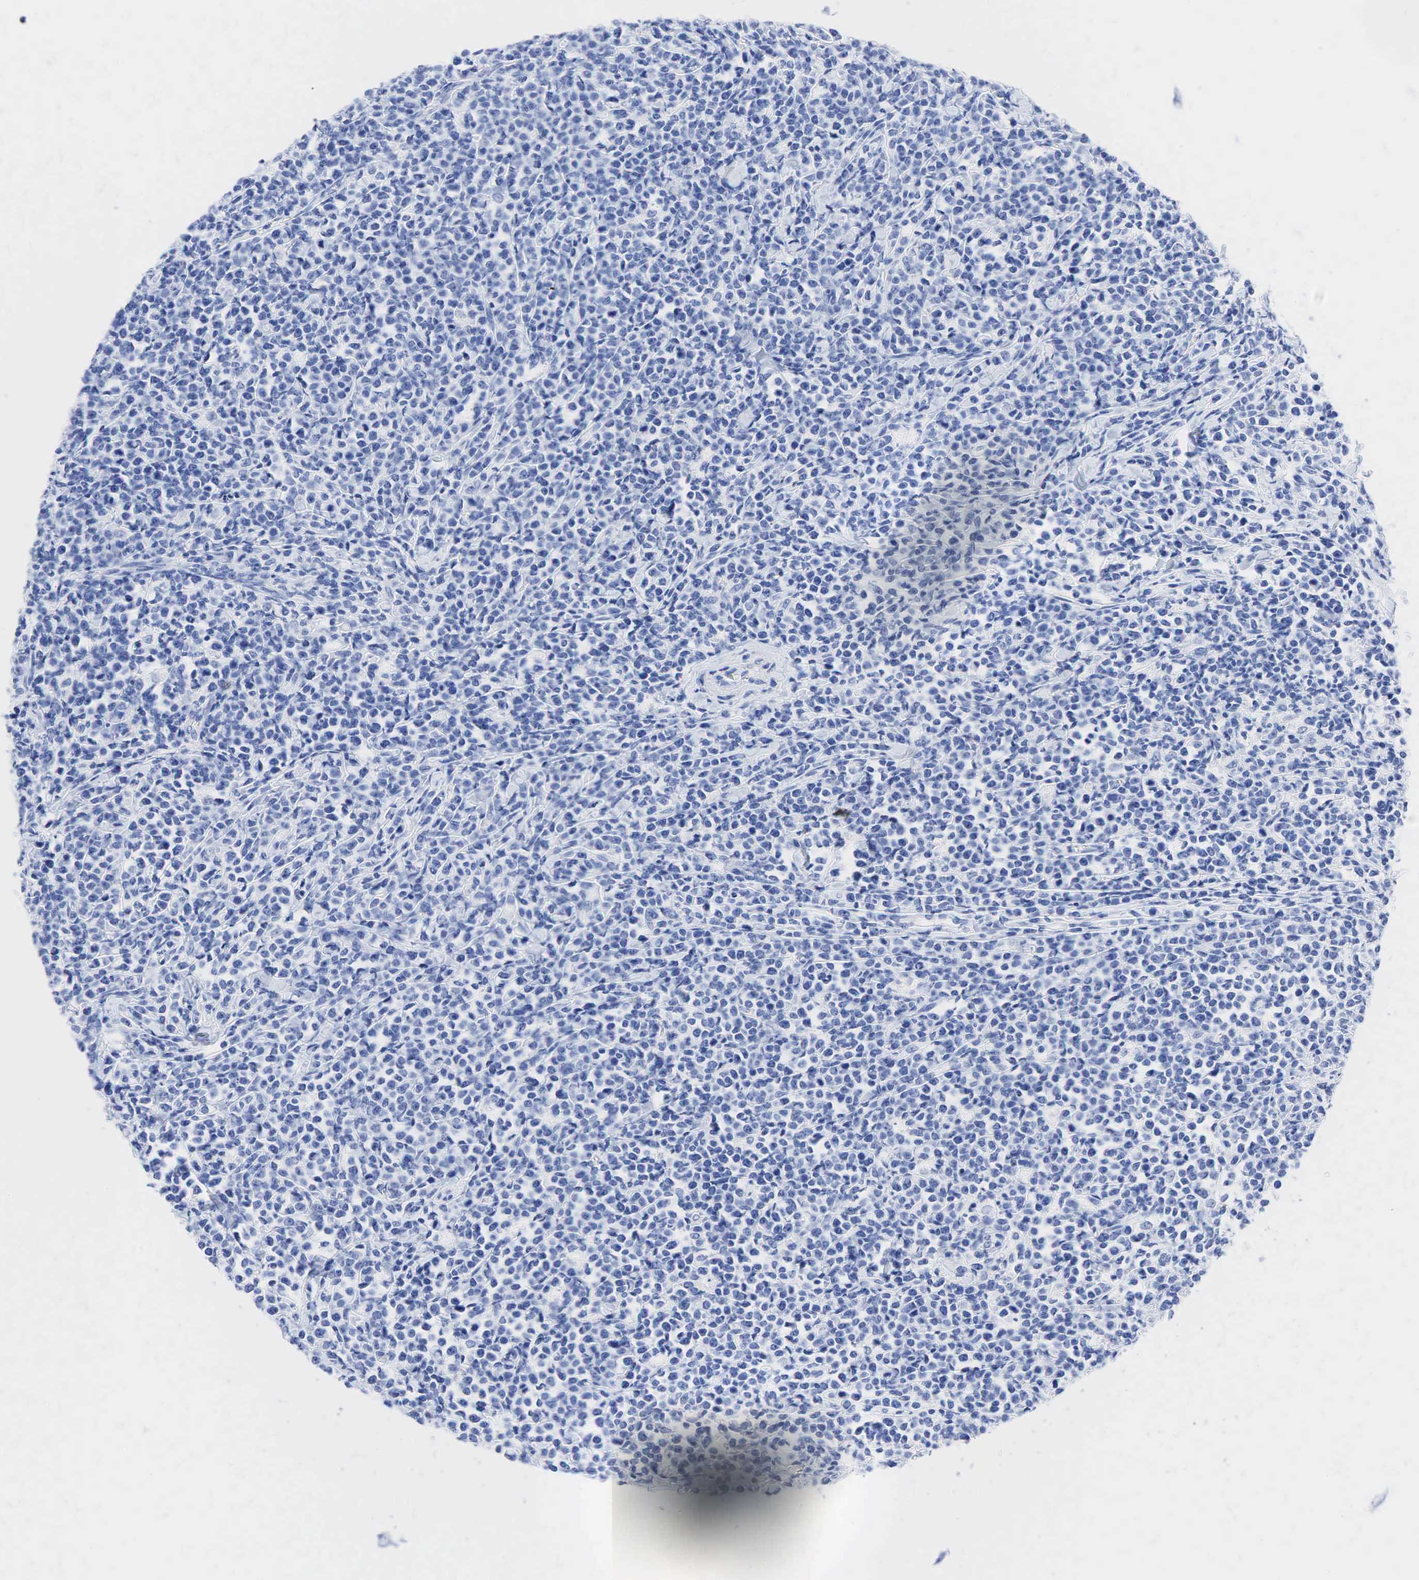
{"staining": {"intensity": "negative", "quantity": "none", "location": "none"}, "tissue": "lymphoma", "cell_type": "Tumor cells", "image_type": "cancer", "snomed": [{"axis": "morphology", "description": "Malignant lymphoma, non-Hodgkin's type, High grade"}, {"axis": "topography", "description": "Small intestine"}, {"axis": "topography", "description": "Colon"}], "caption": "The IHC image has no significant expression in tumor cells of lymphoma tissue. Brightfield microscopy of immunohistochemistry (IHC) stained with DAB (brown) and hematoxylin (blue), captured at high magnification.", "gene": "INHA", "patient": {"sex": "male", "age": 8}}